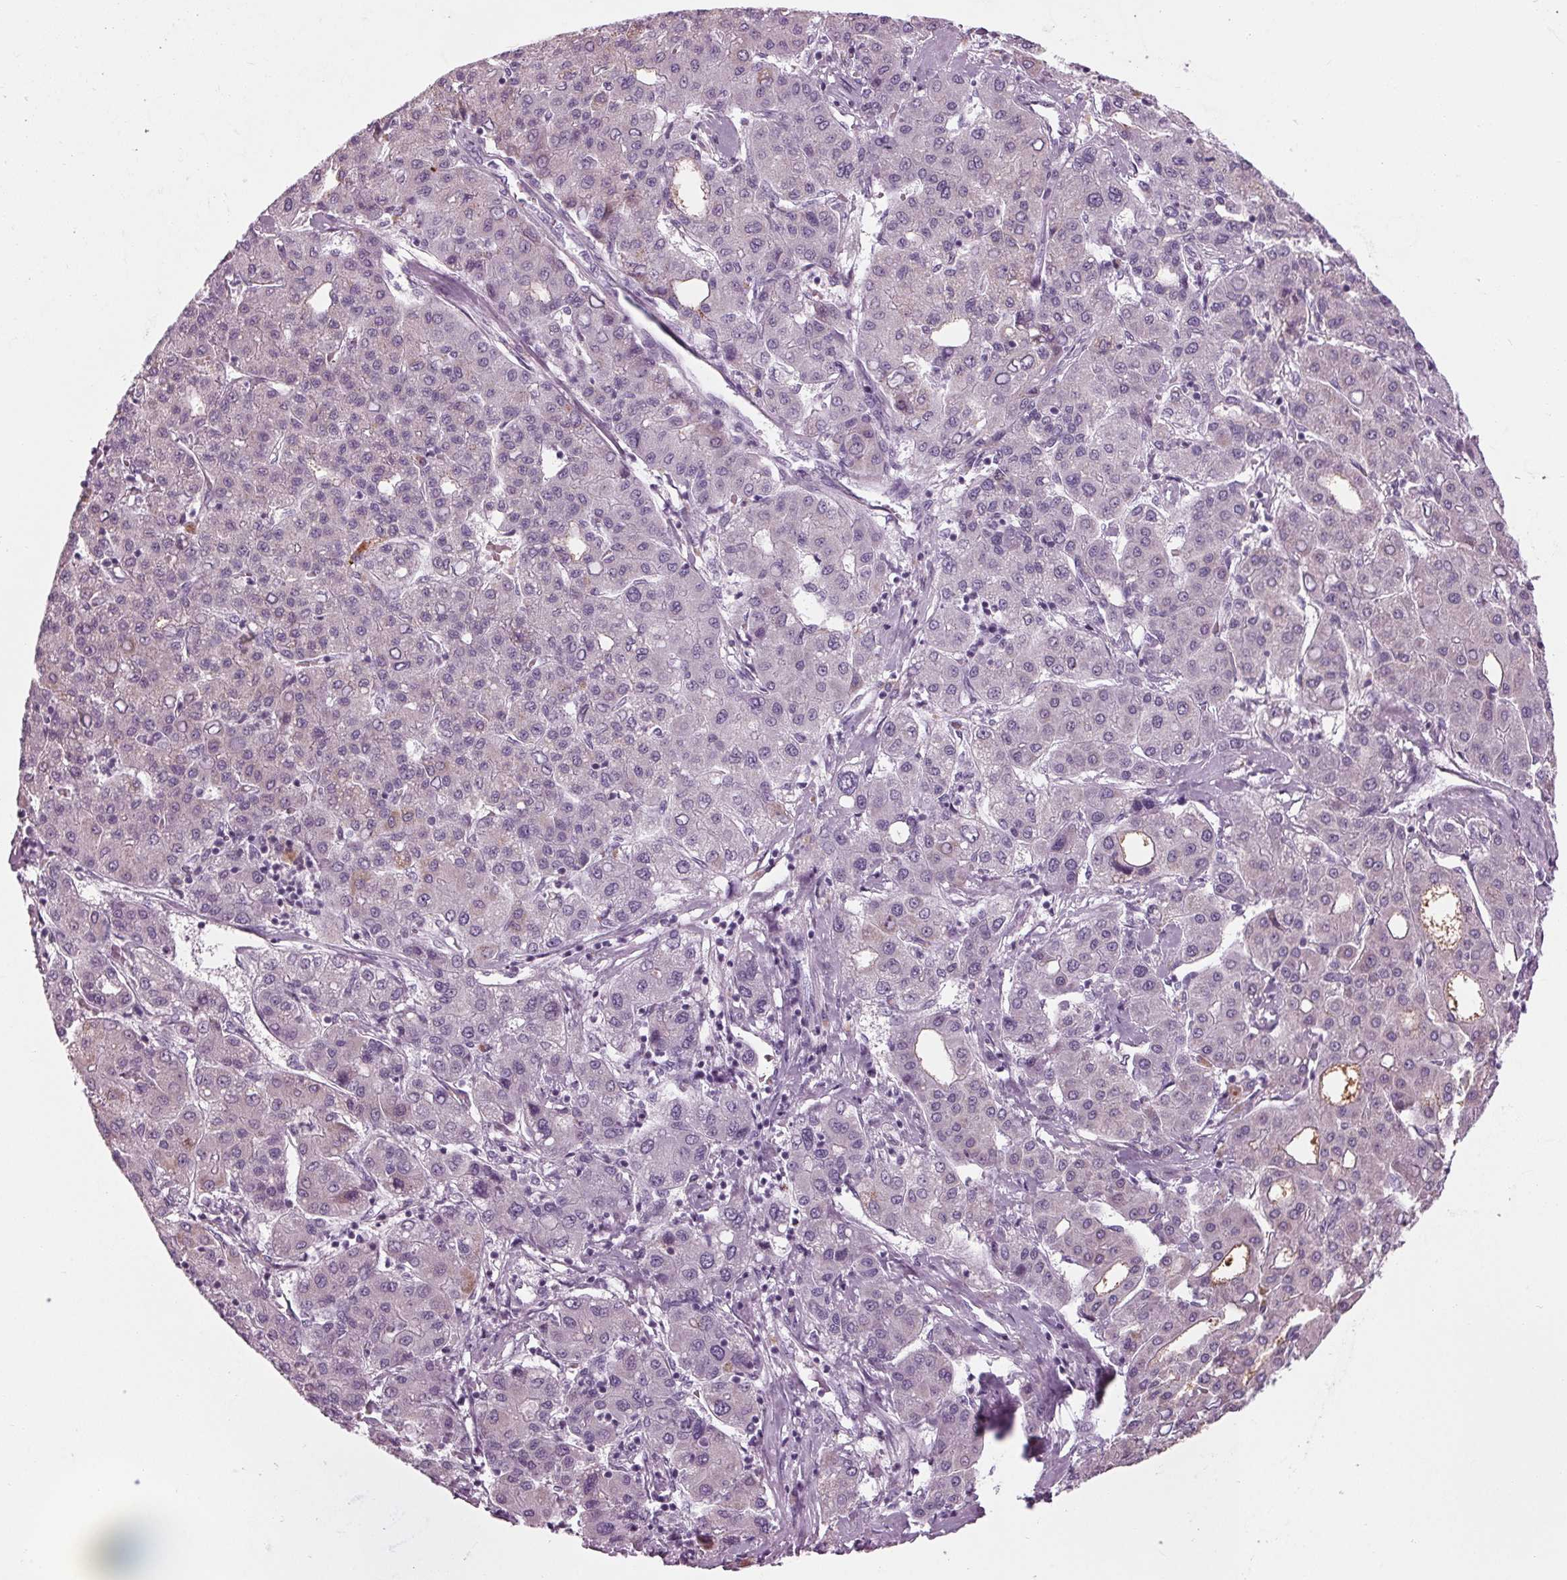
{"staining": {"intensity": "moderate", "quantity": "<25%", "location": "cytoplasmic/membranous"}, "tissue": "liver cancer", "cell_type": "Tumor cells", "image_type": "cancer", "snomed": [{"axis": "morphology", "description": "Carcinoma, Hepatocellular, NOS"}, {"axis": "topography", "description": "Liver"}], "caption": "Human hepatocellular carcinoma (liver) stained with a protein marker reveals moderate staining in tumor cells.", "gene": "CYP3A43", "patient": {"sex": "male", "age": 65}}